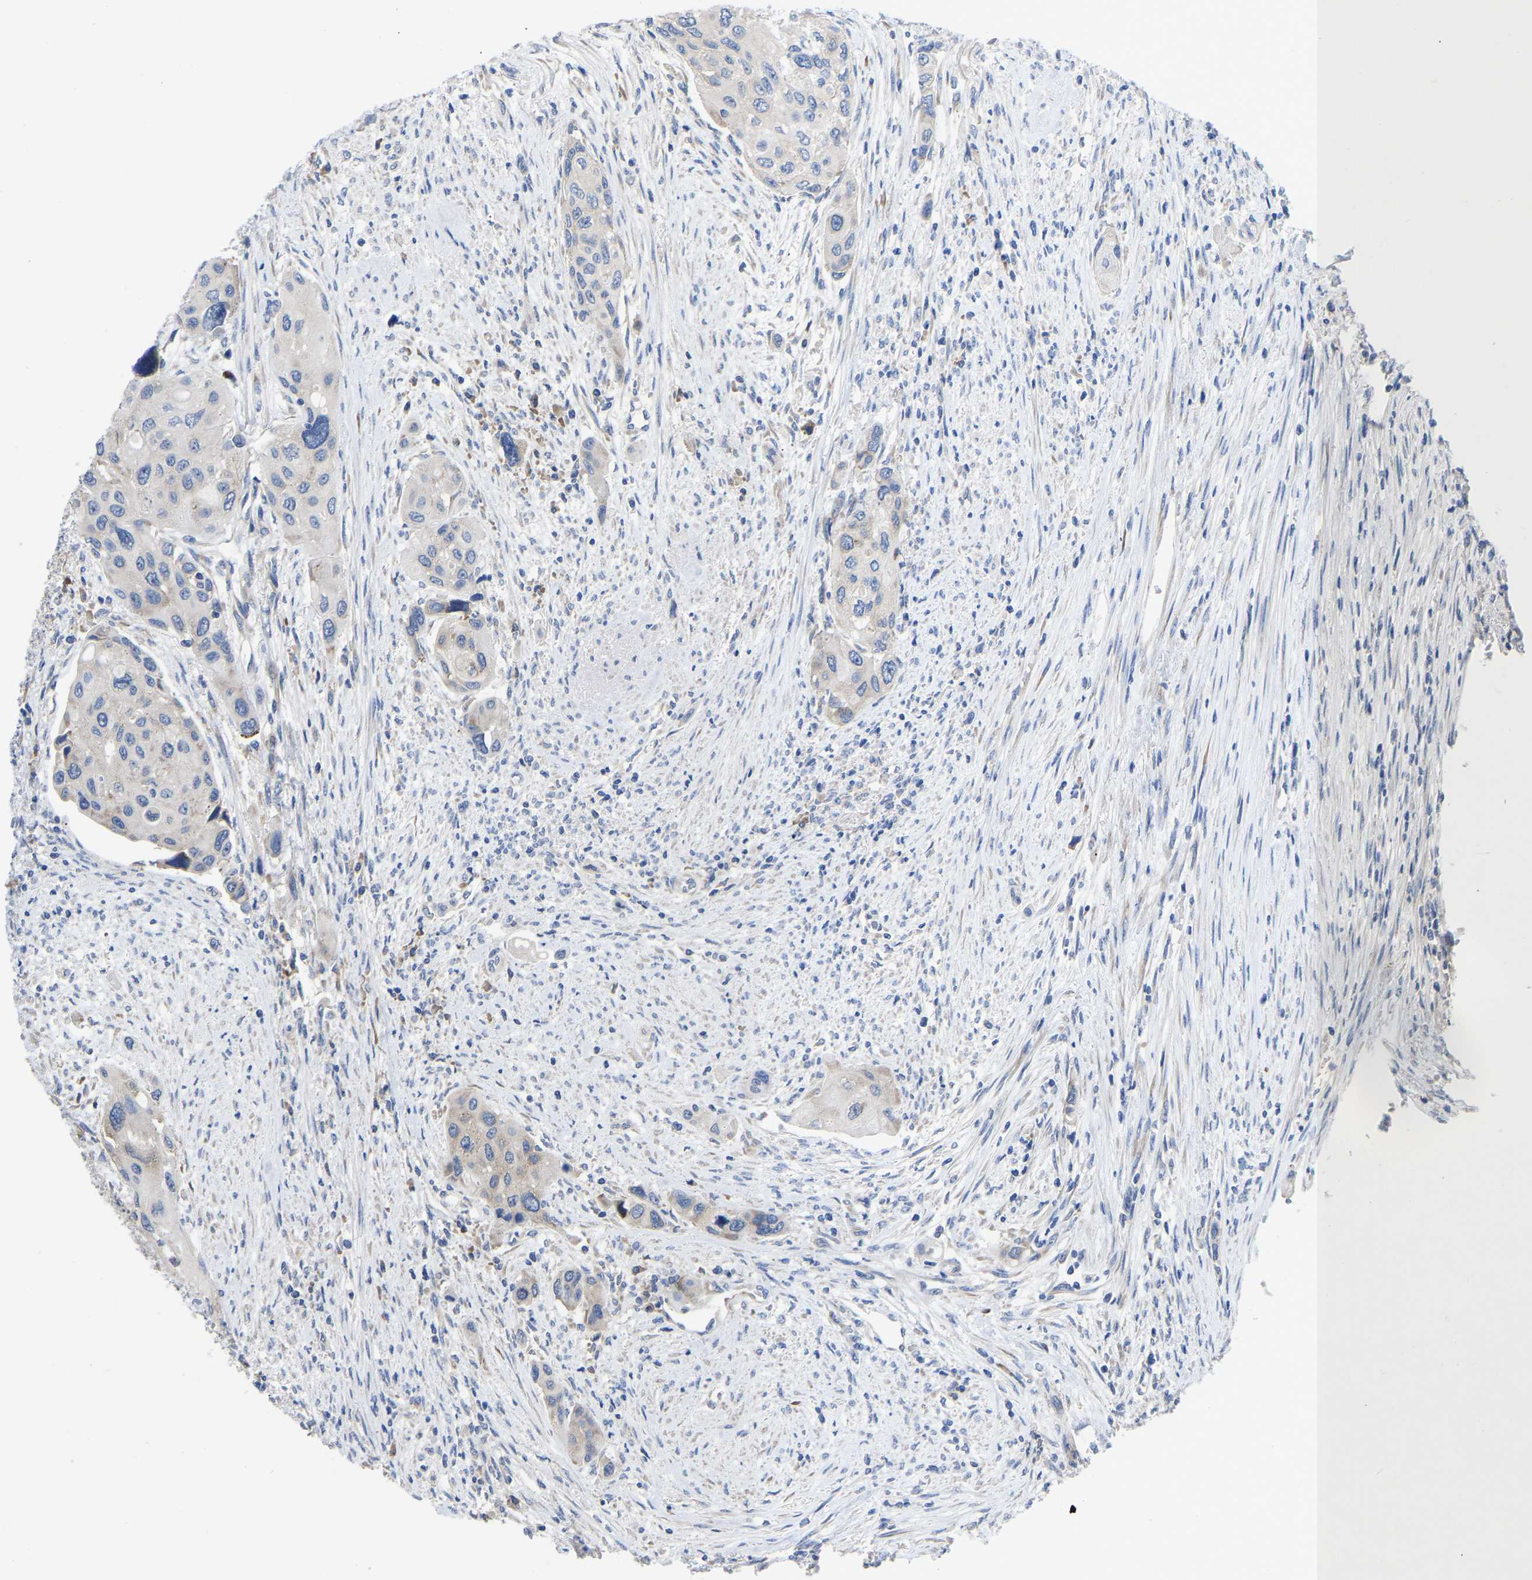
{"staining": {"intensity": "negative", "quantity": "none", "location": "none"}, "tissue": "urothelial cancer", "cell_type": "Tumor cells", "image_type": "cancer", "snomed": [{"axis": "morphology", "description": "Urothelial carcinoma, High grade"}, {"axis": "topography", "description": "Urinary bladder"}], "caption": "Protein analysis of high-grade urothelial carcinoma exhibits no significant positivity in tumor cells.", "gene": "ABCA10", "patient": {"sex": "female", "age": 56}}